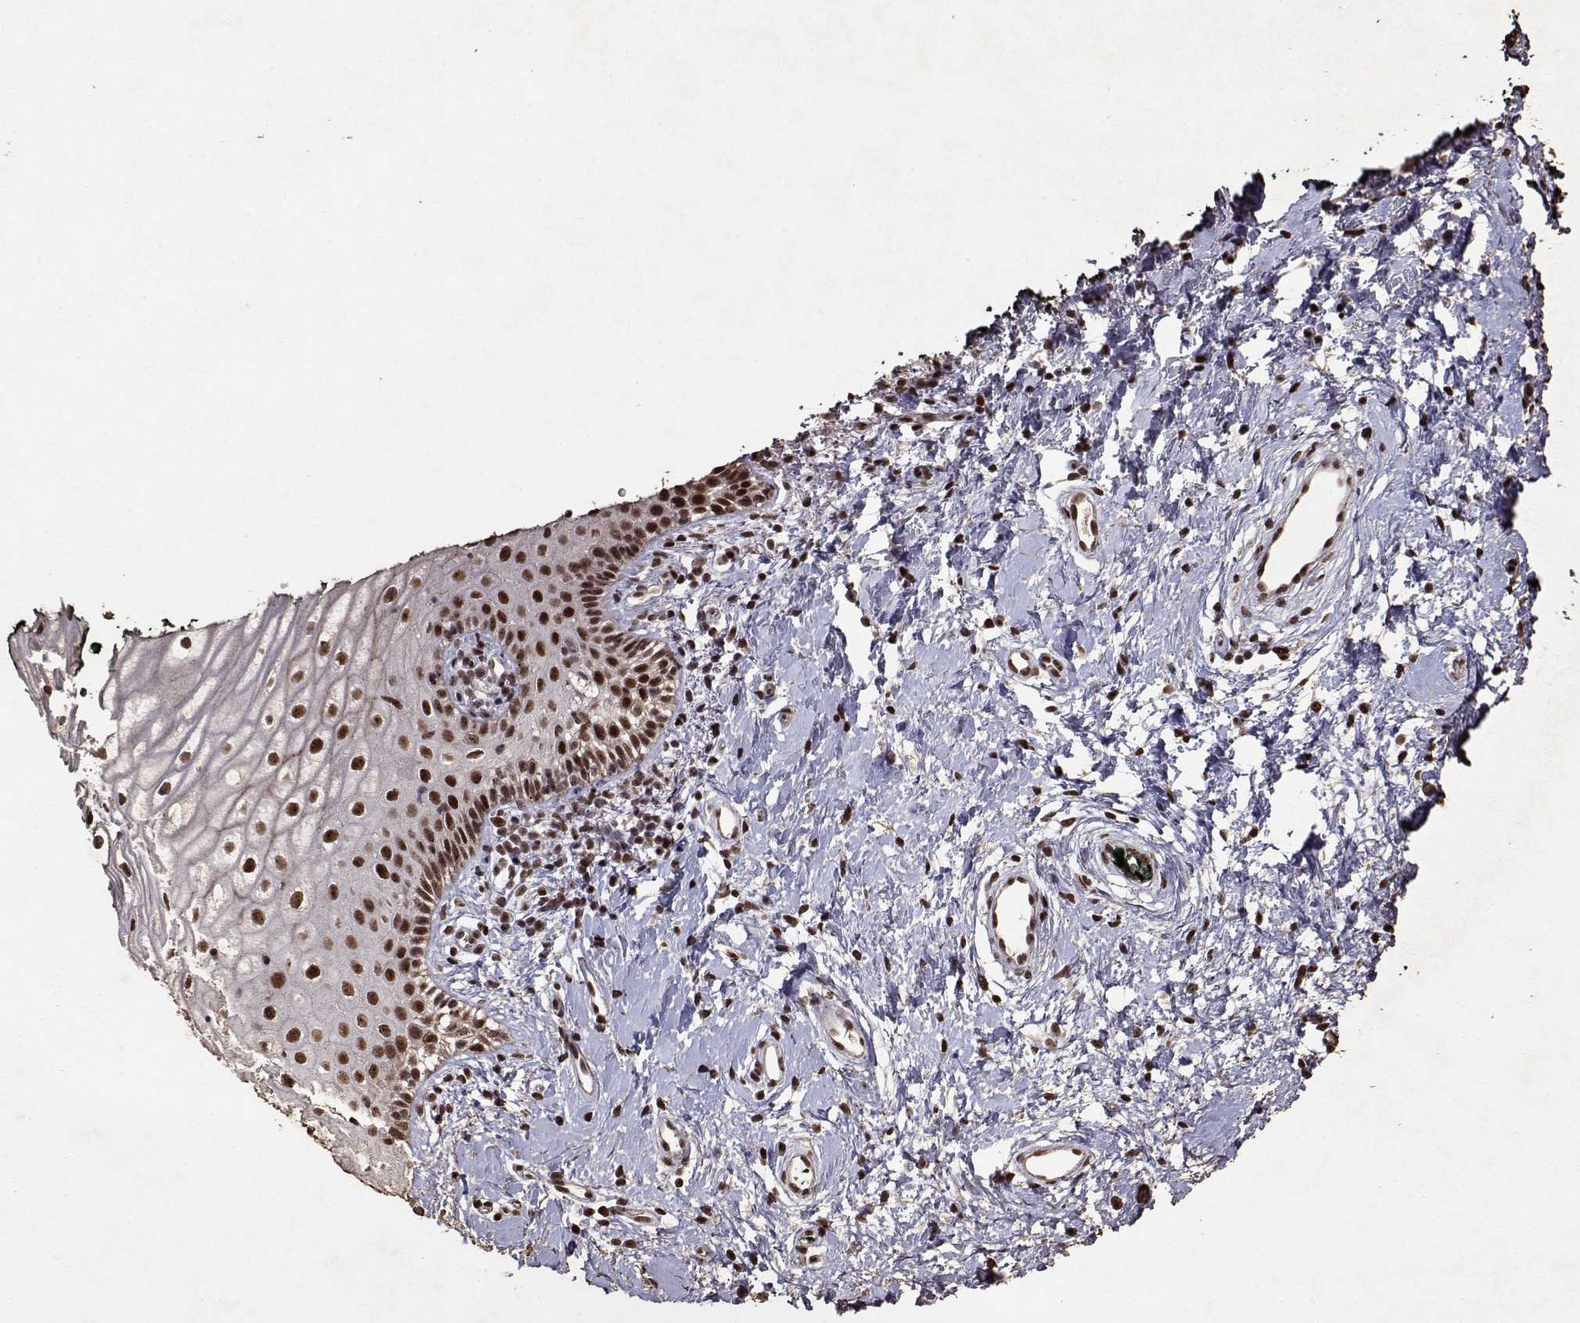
{"staining": {"intensity": "strong", "quantity": ">75%", "location": "nuclear"}, "tissue": "vagina", "cell_type": "Squamous epithelial cells", "image_type": "normal", "snomed": [{"axis": "morphology", "description": "Normal tissue, NOS"}, {"axis": "topography", "description": "Vagina"}], "caption": "Vagina stained with a protein marker exhibits strong staining in squamous epithelial cells.", "gene": "TOE1", "patient": {"sex": "female", "age": 47}}